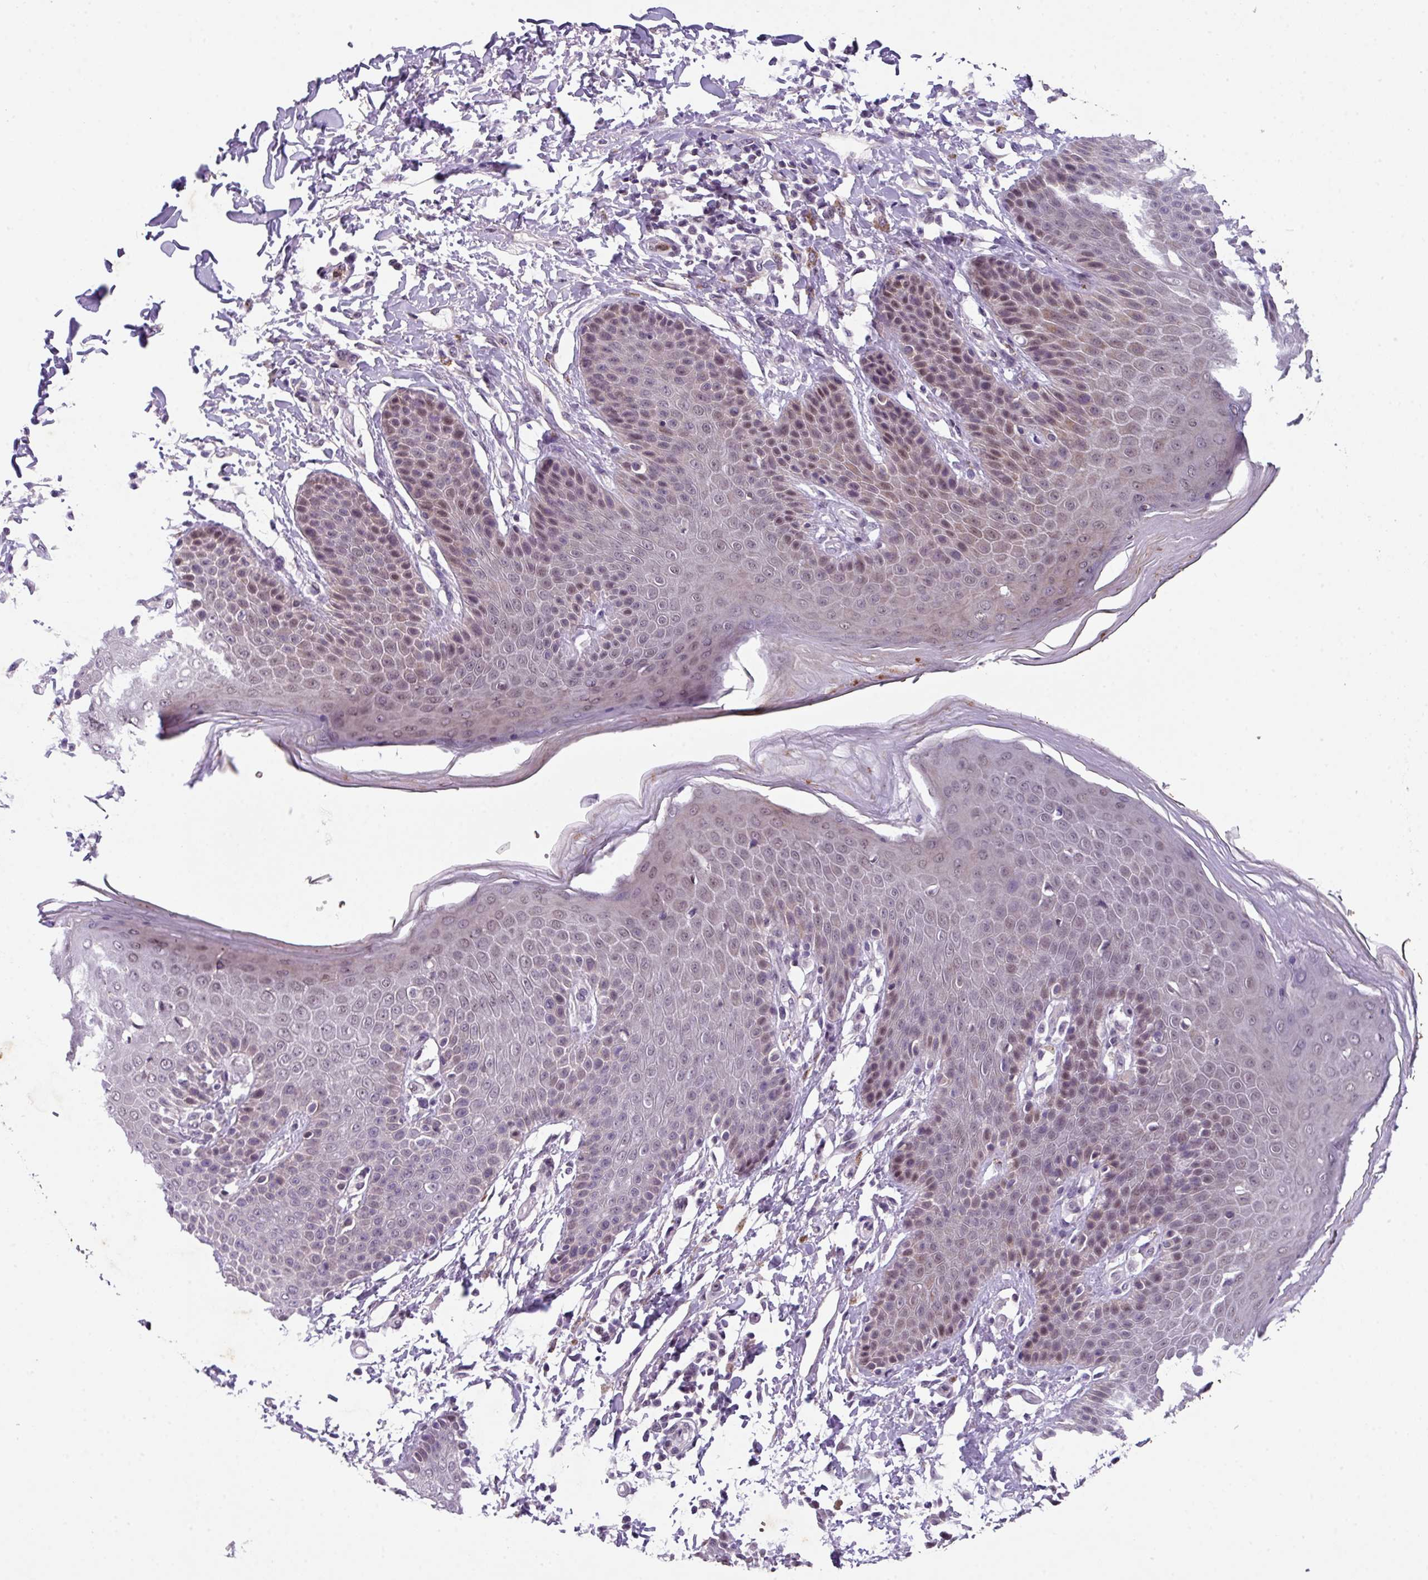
{"staining": {"intensity": "moderate", "quantity": "25%-75%", "location": "nuclear"}, "tissue": "skin", "cell_type": "Epidermal cells", "image_type": "normal", "snomed": [{"axis": "morphology", "description": "Normal tissue, NOS"}, {"axis": "topography", "description": "Peripheral nerve tissue"}], "caption": "A micrograph of human skin stained for a protein shows moderate nuclear brown staining in epidermal cells.", "gene": "ZFP3", "patient": {"sex": "male", "age": 51}}